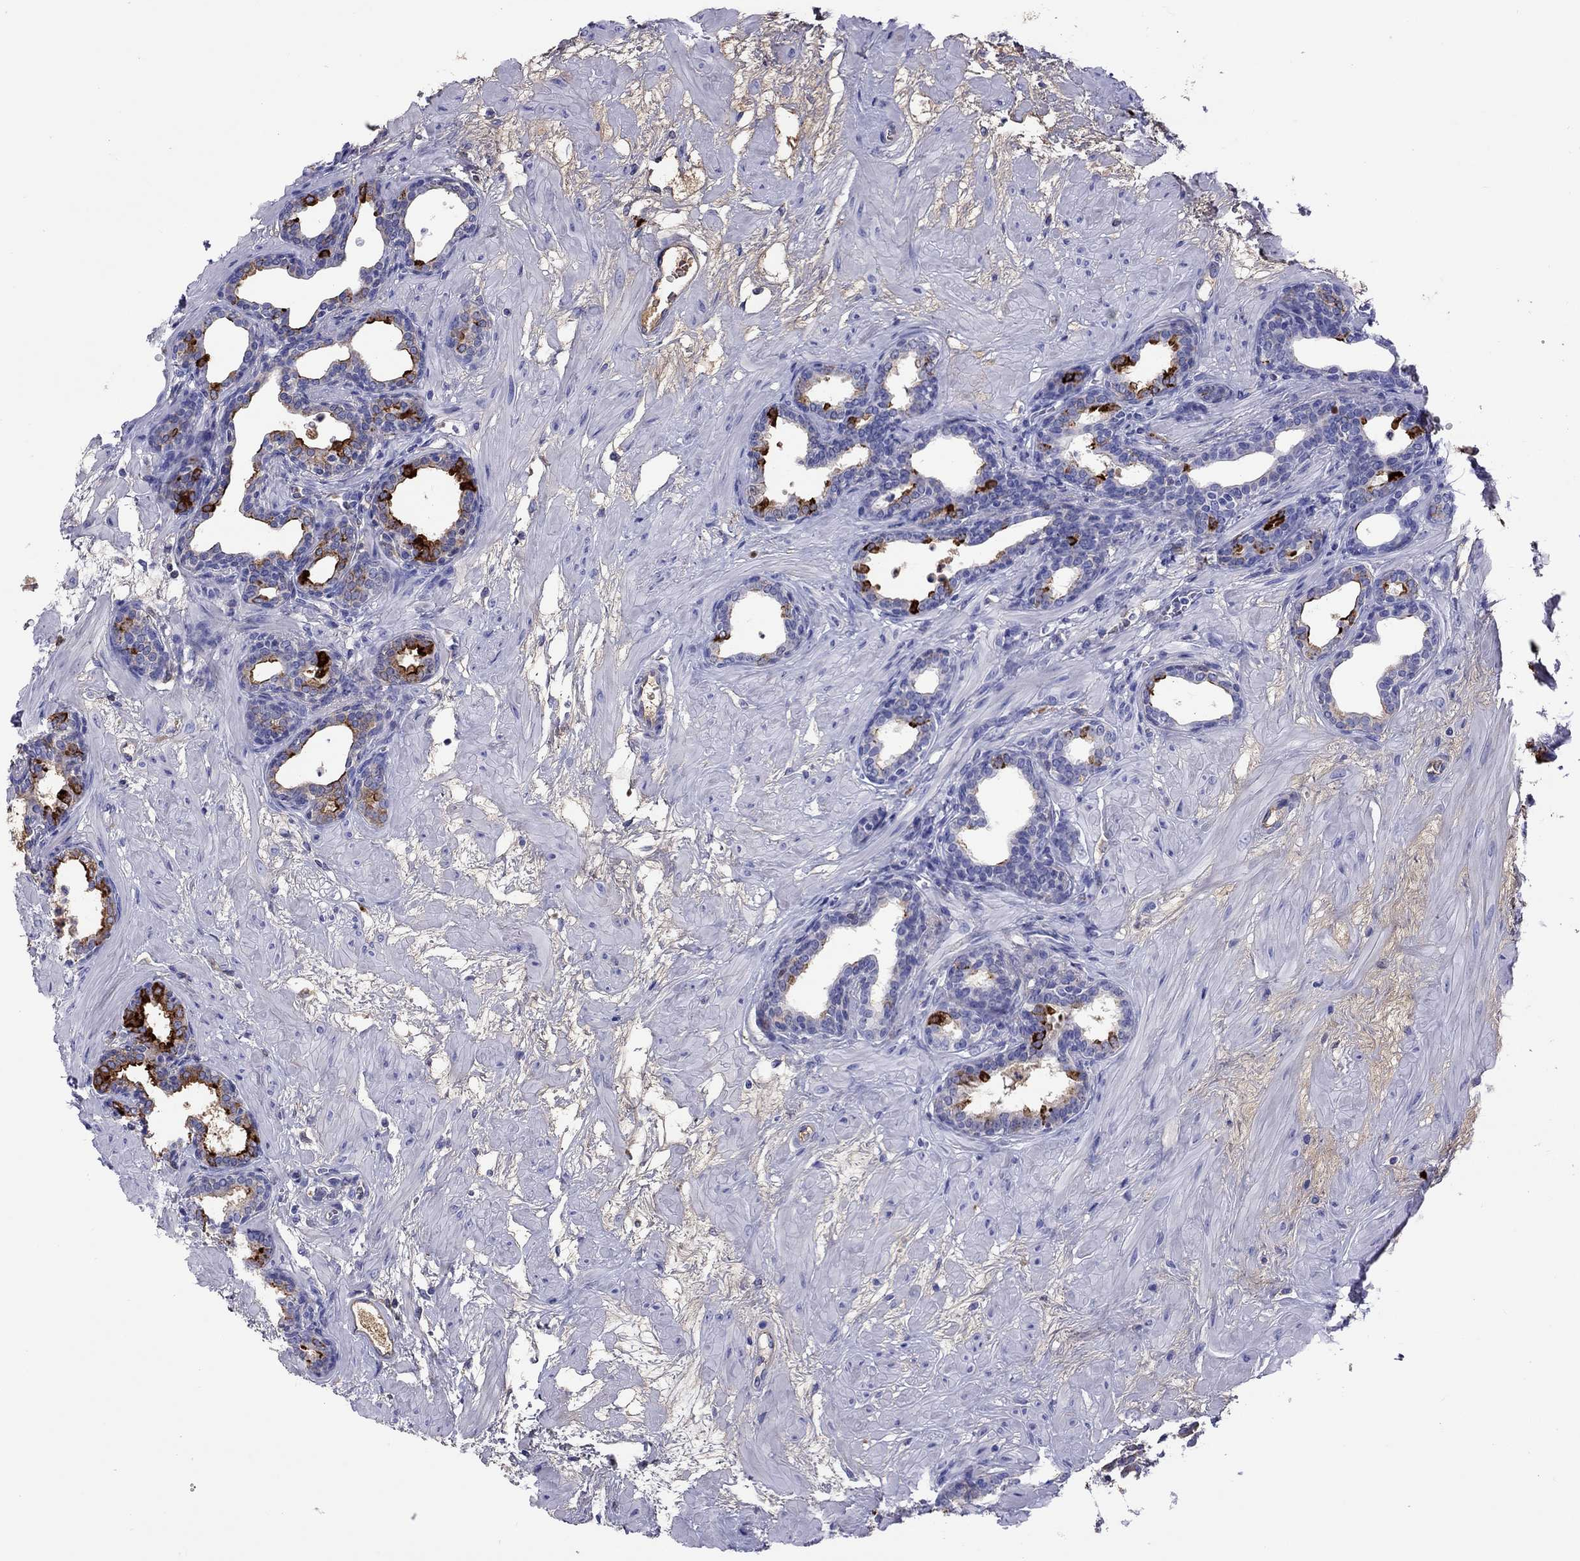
{"staining": {"intensity": "strong", "quantity": "<25%", "location": "cytoplasmic/membranous"}, "tissue": "prostate", "cell_type": "Glandular cells", "image_type": "normal", "snomed": [{"axis": "morphology", "description": "Normal tissue, NOS"}, {"axis": "topography", "description": "Prostate"}], "caption": "This is a histology image of immunohistochemistry (IHC) staining of normal prostate, which shows strong staining in the cytoplasmic/membranous of glandular cells.", "gene": "SERPINA3", "patient": {"sex": "male", "age": 37}}